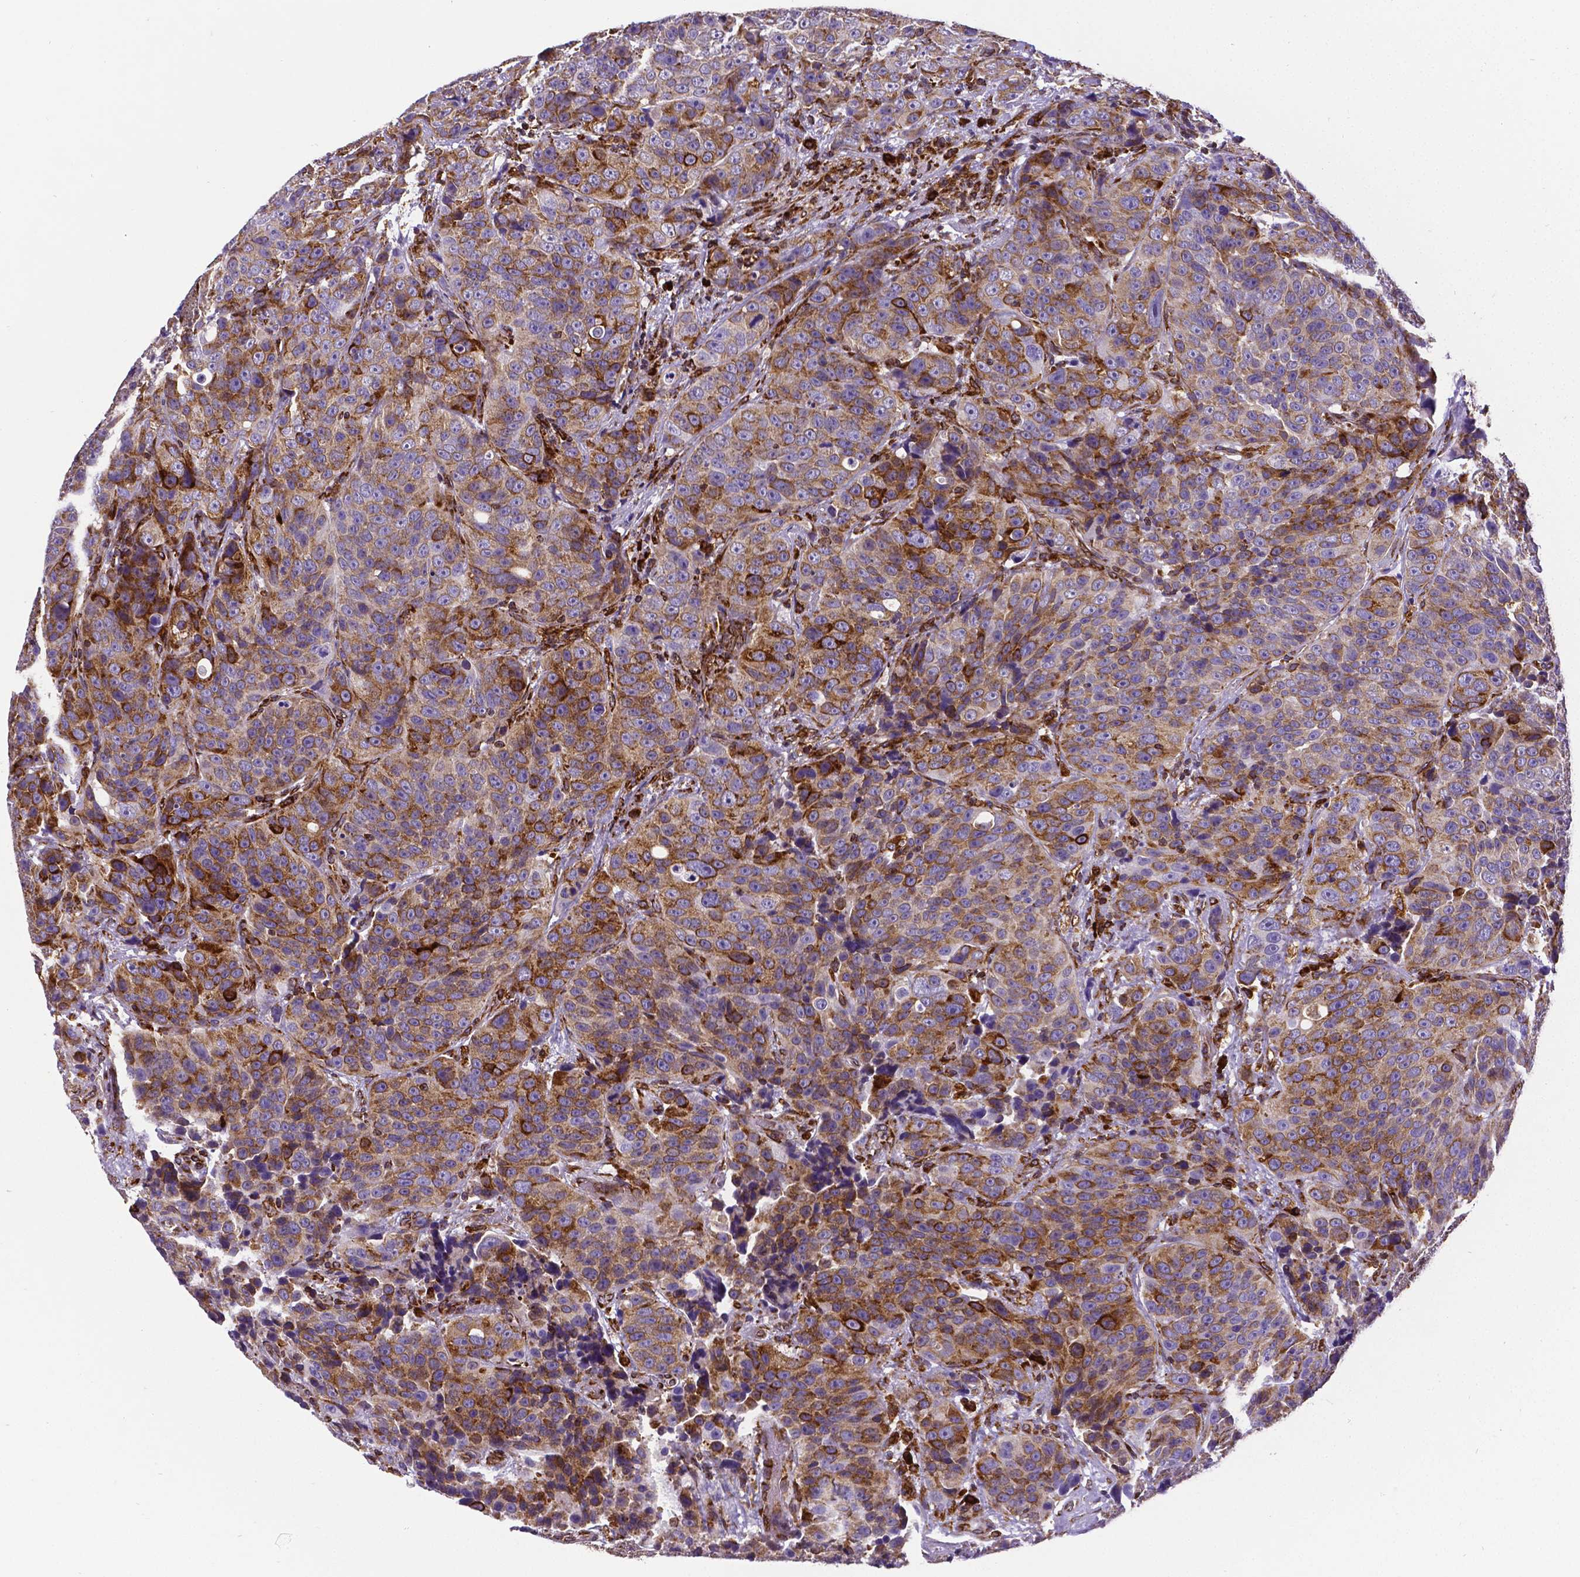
{"staining": {"intensity": "moderate", "quantity": ">75%", "location": "cytoplasmic/membranous"}, "tissue": "urothelial cancer", "cell_type": "Tumor cells", "image_type": "cancer", "snomed": [{"axis": "morphology", "description": "Urothelial carcinoma, NOS"}, {"axis": "topography", "description": "Urinary bladder"}], "caption": "IHC (DAB) staining of human transitional cell carcinoma demonstrates moderate cytoplasmic/membranous protein staining in about >75% of tumor cells.", "gene": "MTDH", "patient": {"sex": "male", "age": 52}}